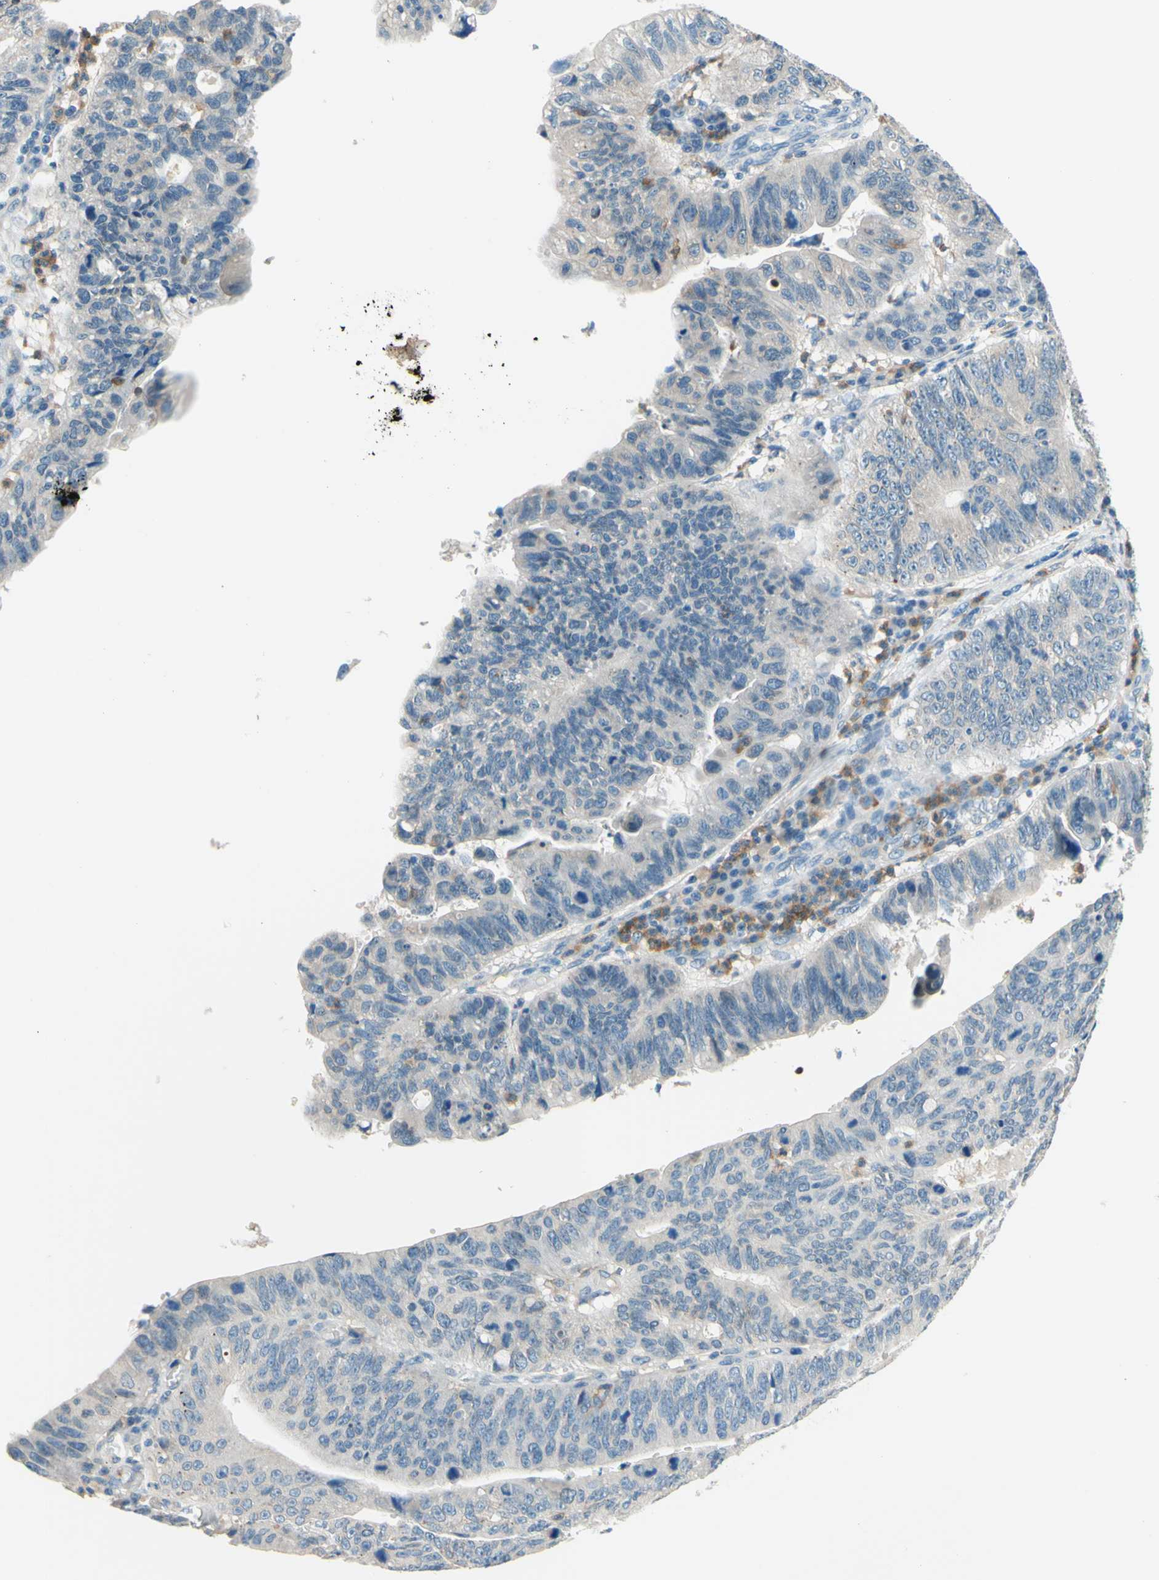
{"staining": {"intensity": "negative", "quantity": "none", "location": "none"}, "tissue": "stomach cancer", "cell_type": "Tumor cells", "image_type": "cancer", "snomed": [{"axis": "morphology", "description": "Adenocarcinoma, NOS"}, {"axis": "topography", "description": "Stomach"}], "caption": "Stomach adenocarcinoma stained for a protein using immunohistochemistry shows no staining tumor cells.", "gene": "SIGLEC9", "patient": {"sex": "male", "age": 59}}